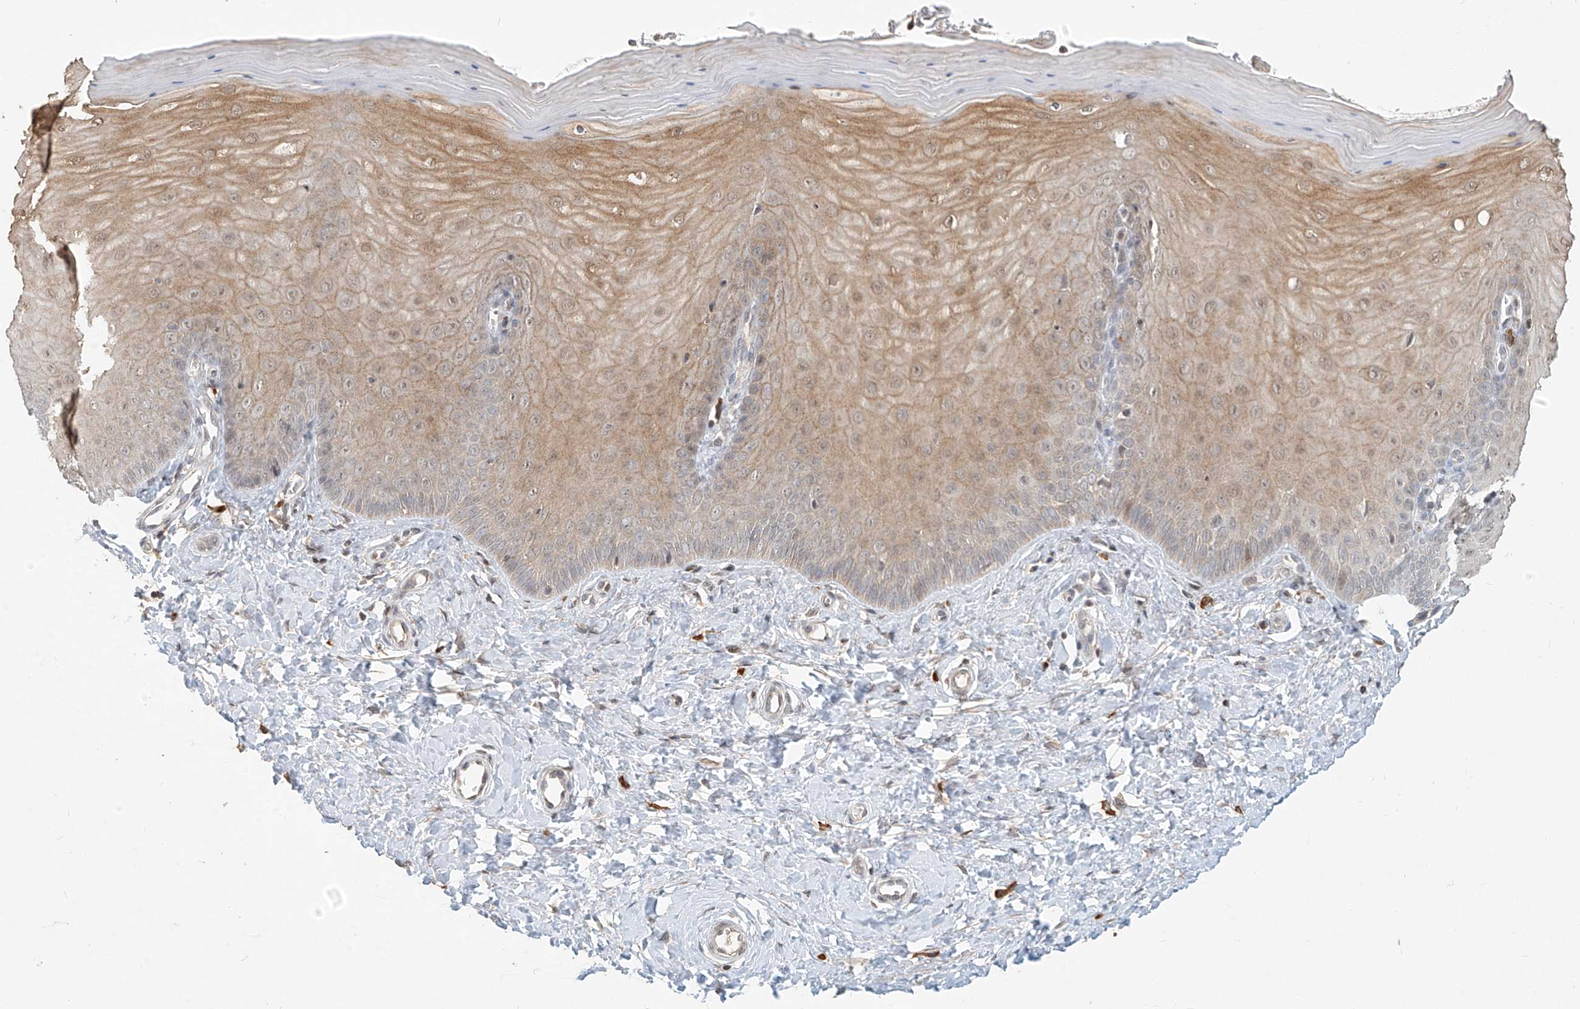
{"staining": {"intensity": "negative", "quantity": "none", "location": "none"}, "tissue": "cervix", "cell_type": "Glandular cells", "image_type": "normal", "snomed": [{"axis": "morphology", "description": "Normal tissue, NOS"}, {"axis": "topography", "description": "Cervix"}], "caption": "Benign cervix was stained to show a protein in brown. There is no significant expression in glandular cells. (Brightfield microscopy of DAB (3,3'-diaminobenzidine) immunohistochemistry (IHC) at high magnification).", "gene": "SYTL3", "patient": {"sex": "female", "age": 55}}